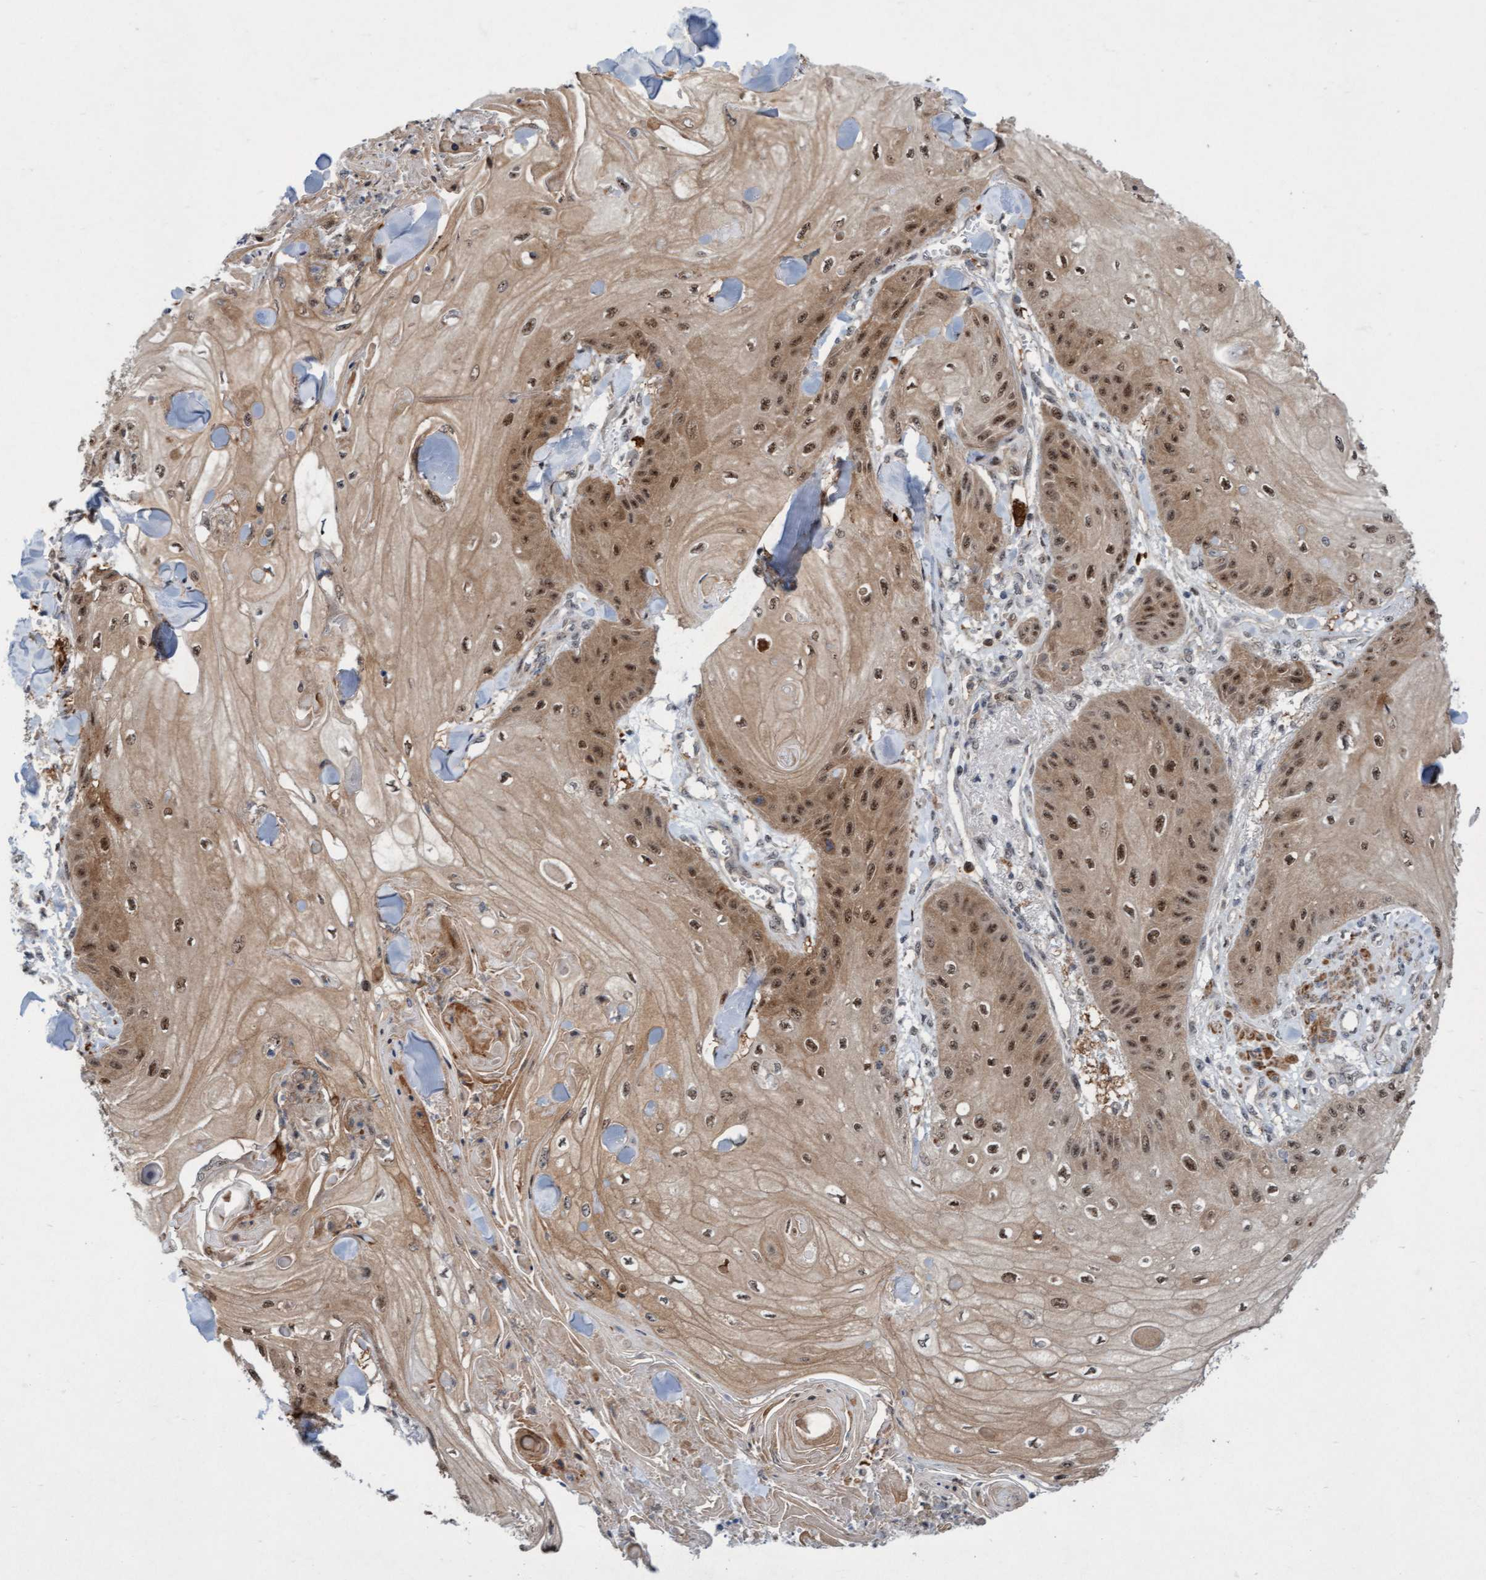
{"staining": {"intensity": "moderate", "quantity": ">75%", "location": "cytoplasmic/membranous,nuclear"}, "tissue": "skin cancer", "cell_type": "Tumor cells", "image_type": "cancer", "snomed": [{"axis": "morphology", "description": "Squamous cell carcinoma, NOS"}, {"axis": "topography", "description": "Skin"}], "caption": "IHC (DAB (3,3'-diaminobenzidine)) staining of human skin cancer (squamous cell carcinoma) displays moderate cytoplasmic/membranous and nuclear protein expression in about >75% of tumor cells.", "gene": "RAP1GAP2", "patient": {"sex": "male", "age": 74}}